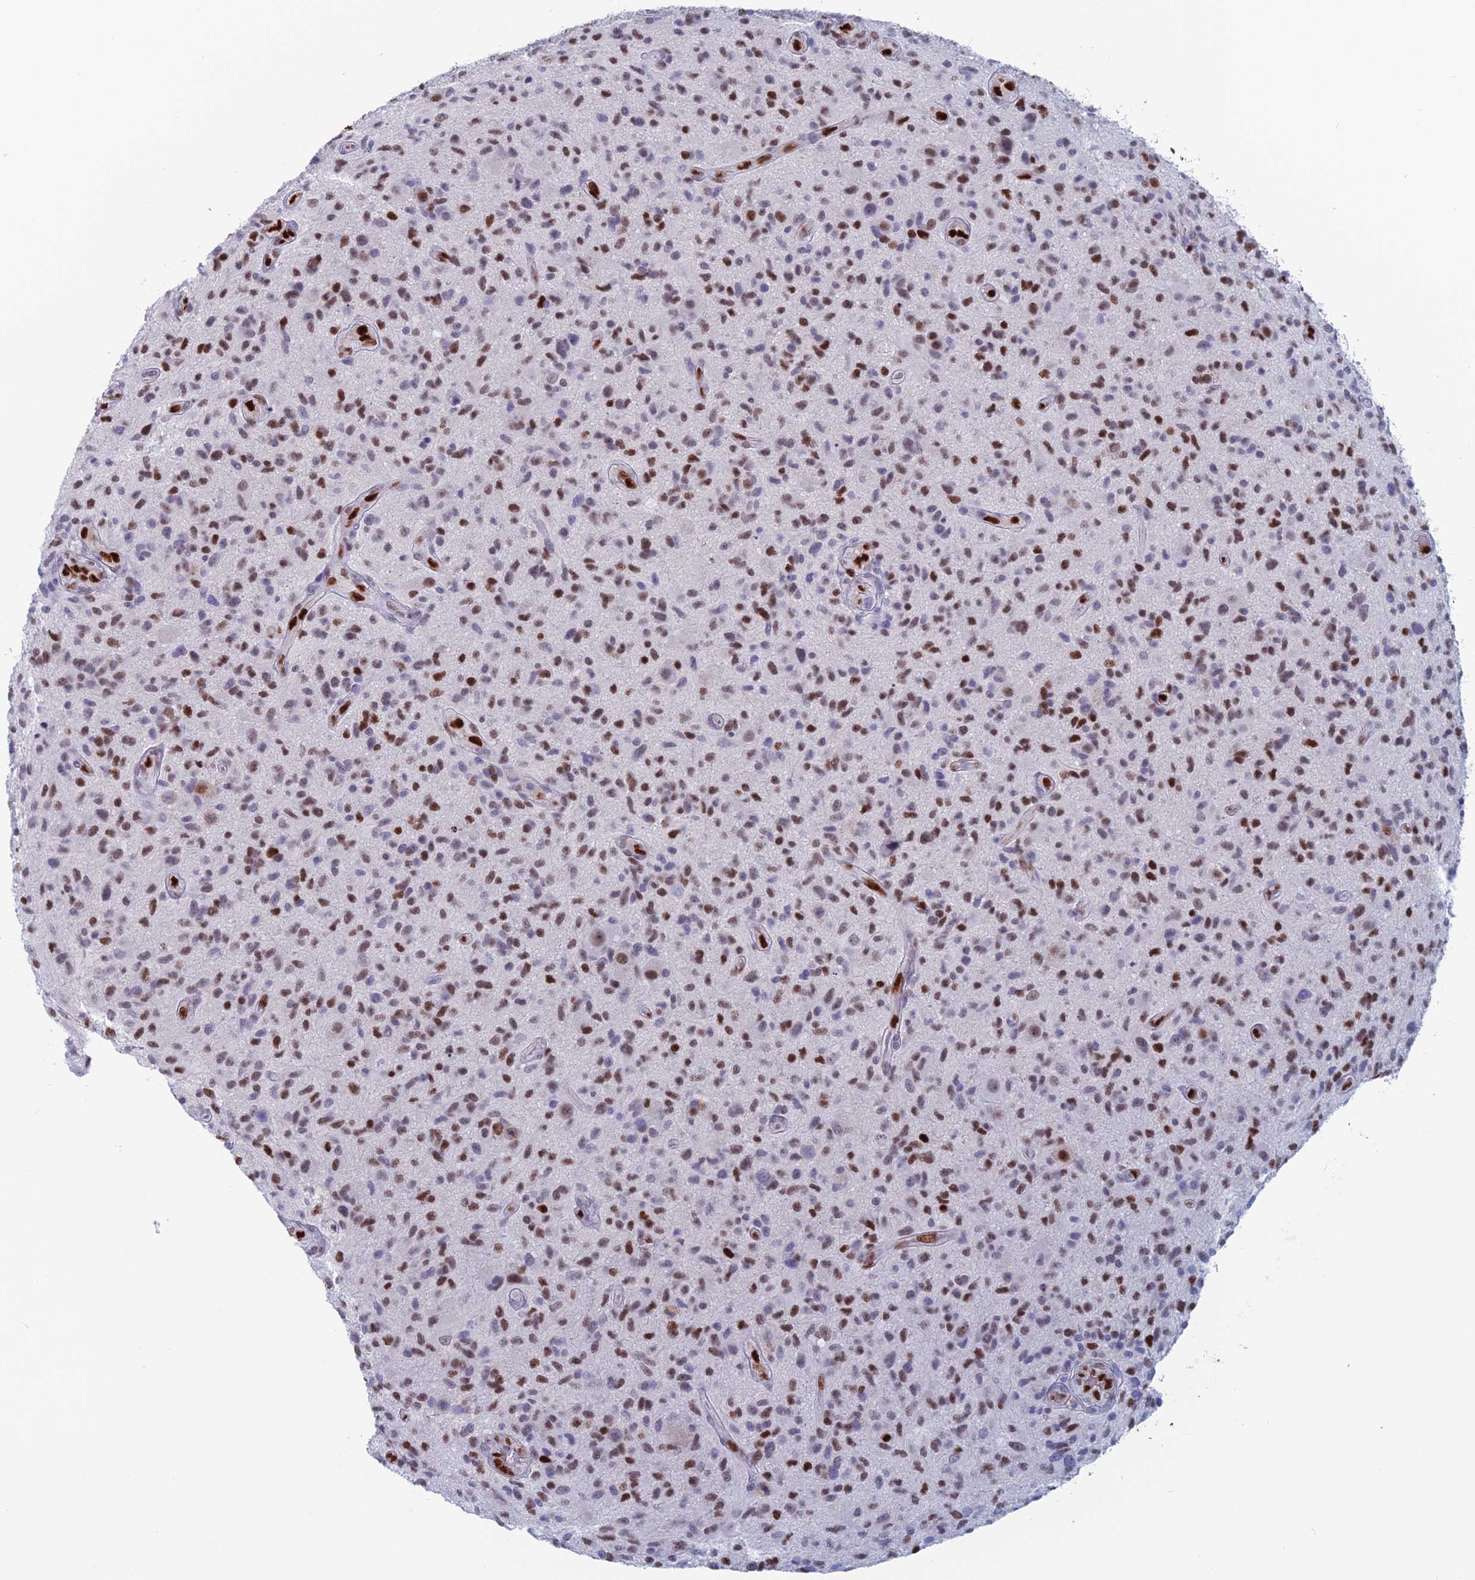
{"staining": {"intensity": "moderate", "quantity": ">75%", "location": "nuclear"}, "tissue": "glioma", "cell_type": "Tumor cells", "image_type": "cancer", "snomed": [{"axis": "morphology", "description": "Glioma, malignant, High grade"}, {"axis": "topography", "description": "Brain"}], "caption": "Tumor cells display moderate nuclear positivity in approximately >75% of cells in glioma.", "gene": "NOL4L", "patient": {"sex": "male", "age": 47}}